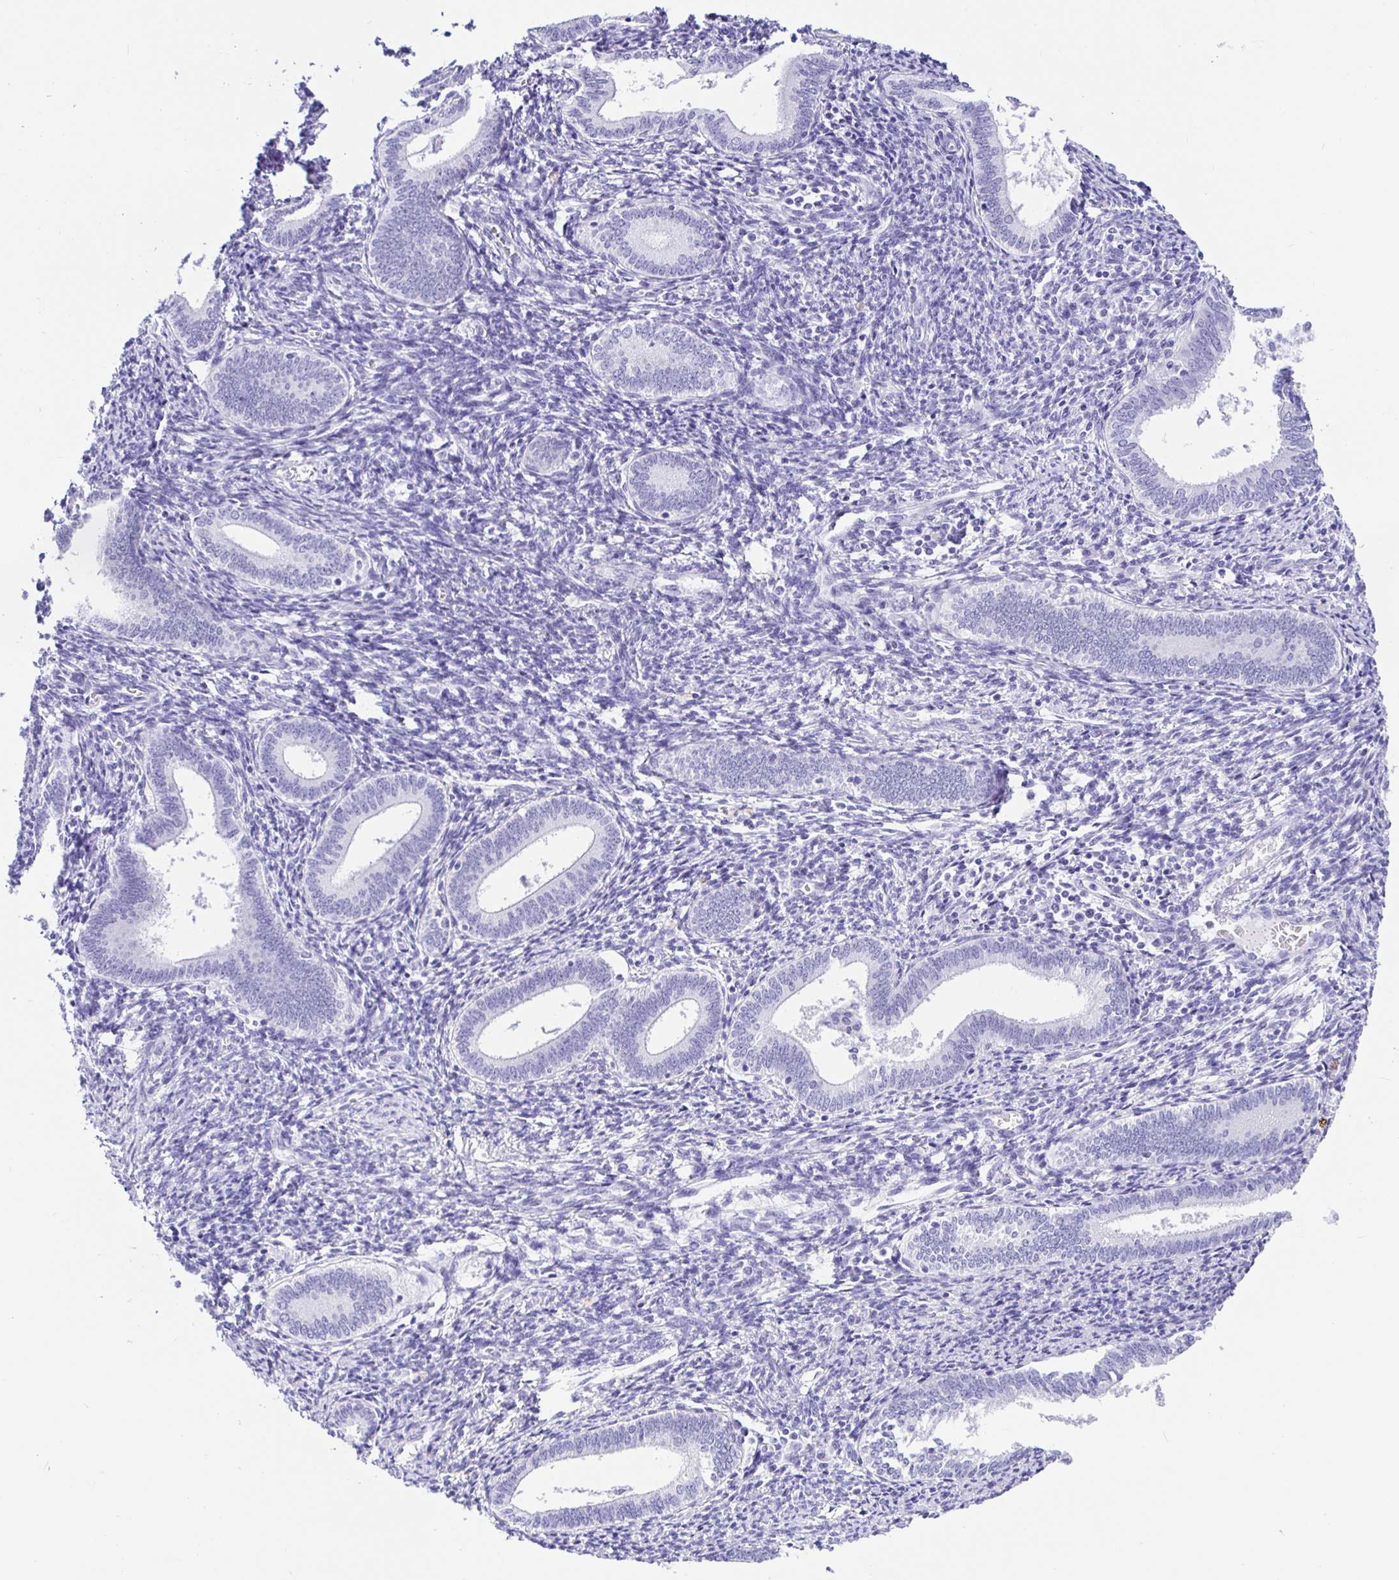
{"staining": {"intensity": "negative", "quantity": "none", "location": "none"}, "tissue": "endometrium", "cell_type": "Cells in endometrial stroma", "image_type": "normal", "snomed": [{"axis": "morphology", "description": "Normal tissue, NOS"}, {"axis": "topography", "description": "Endometrium"}], "caption": "Photomicrograph shows no significant protein positivity in cells in endometrial stroma of unremarkable endometrium.", "gene": "PRAMEF18", "patient": {"sex": "female", "age": 41}}